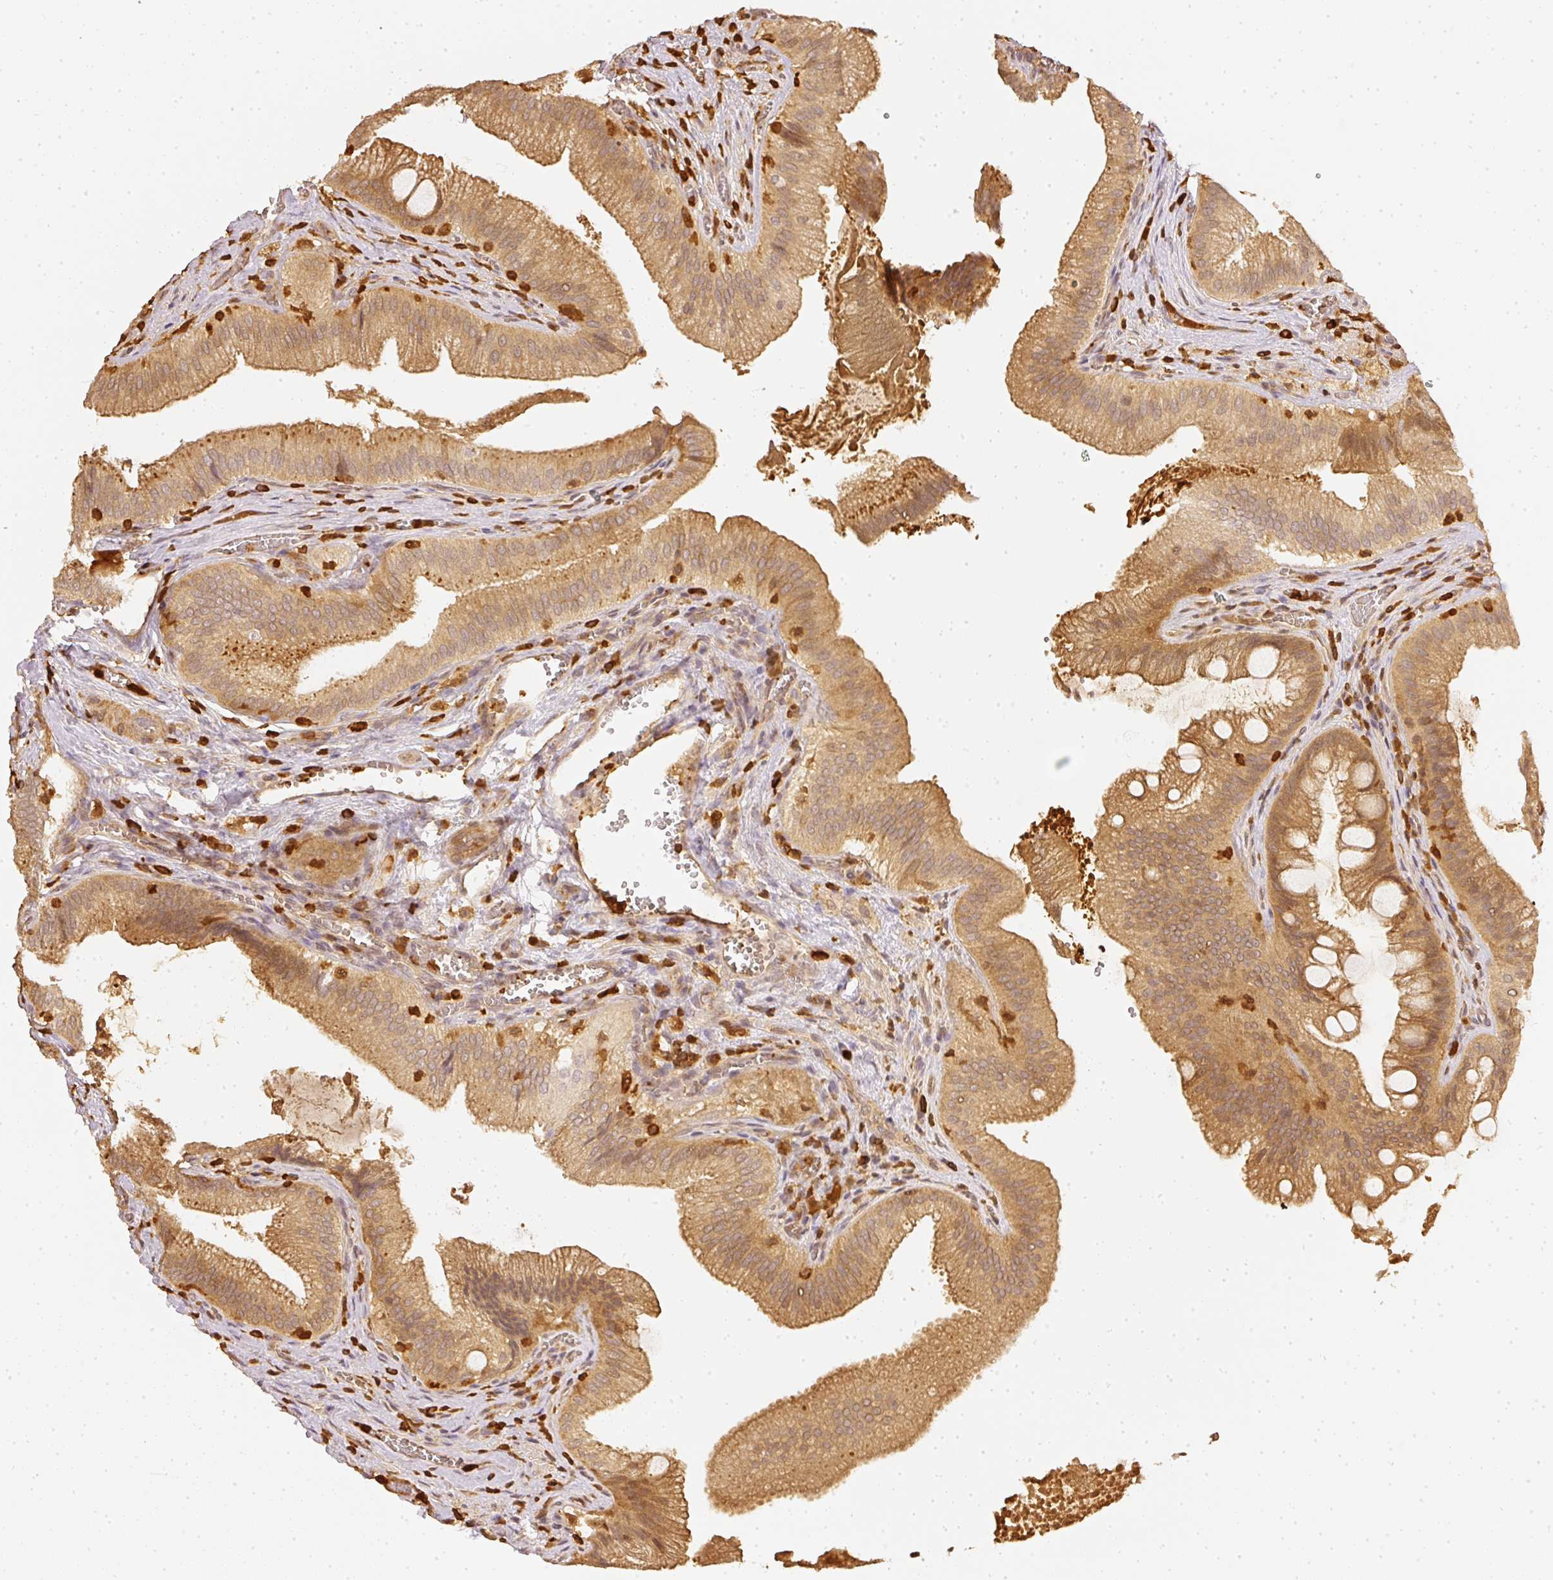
{"staining": {"intensity": "moderate", "quantity": ">75%", "location": "cytoplasmic/membranous"}, "tissue": "gallbladder", "cell_type": "Glandular cells", "image_type": "normal", "snomed": [{"axis": "morphology", "description": "Normal tissue, NOS"}, {"axis": "topography", "description": "Gallbladder"}], "caption": "Gallbladder stained with DAB (3,3'-diaminobenzidine) IHC shows medium levels of moderate cytoplasmic/membranous positivity in about >75% of glandular cells. The staining was performed using DAB, with brown indicating positive protein expression. Nuclei are stained blue with hematoxylin.", "gene": "PFN1", "patient": {"sex": "male", "age": 17}}